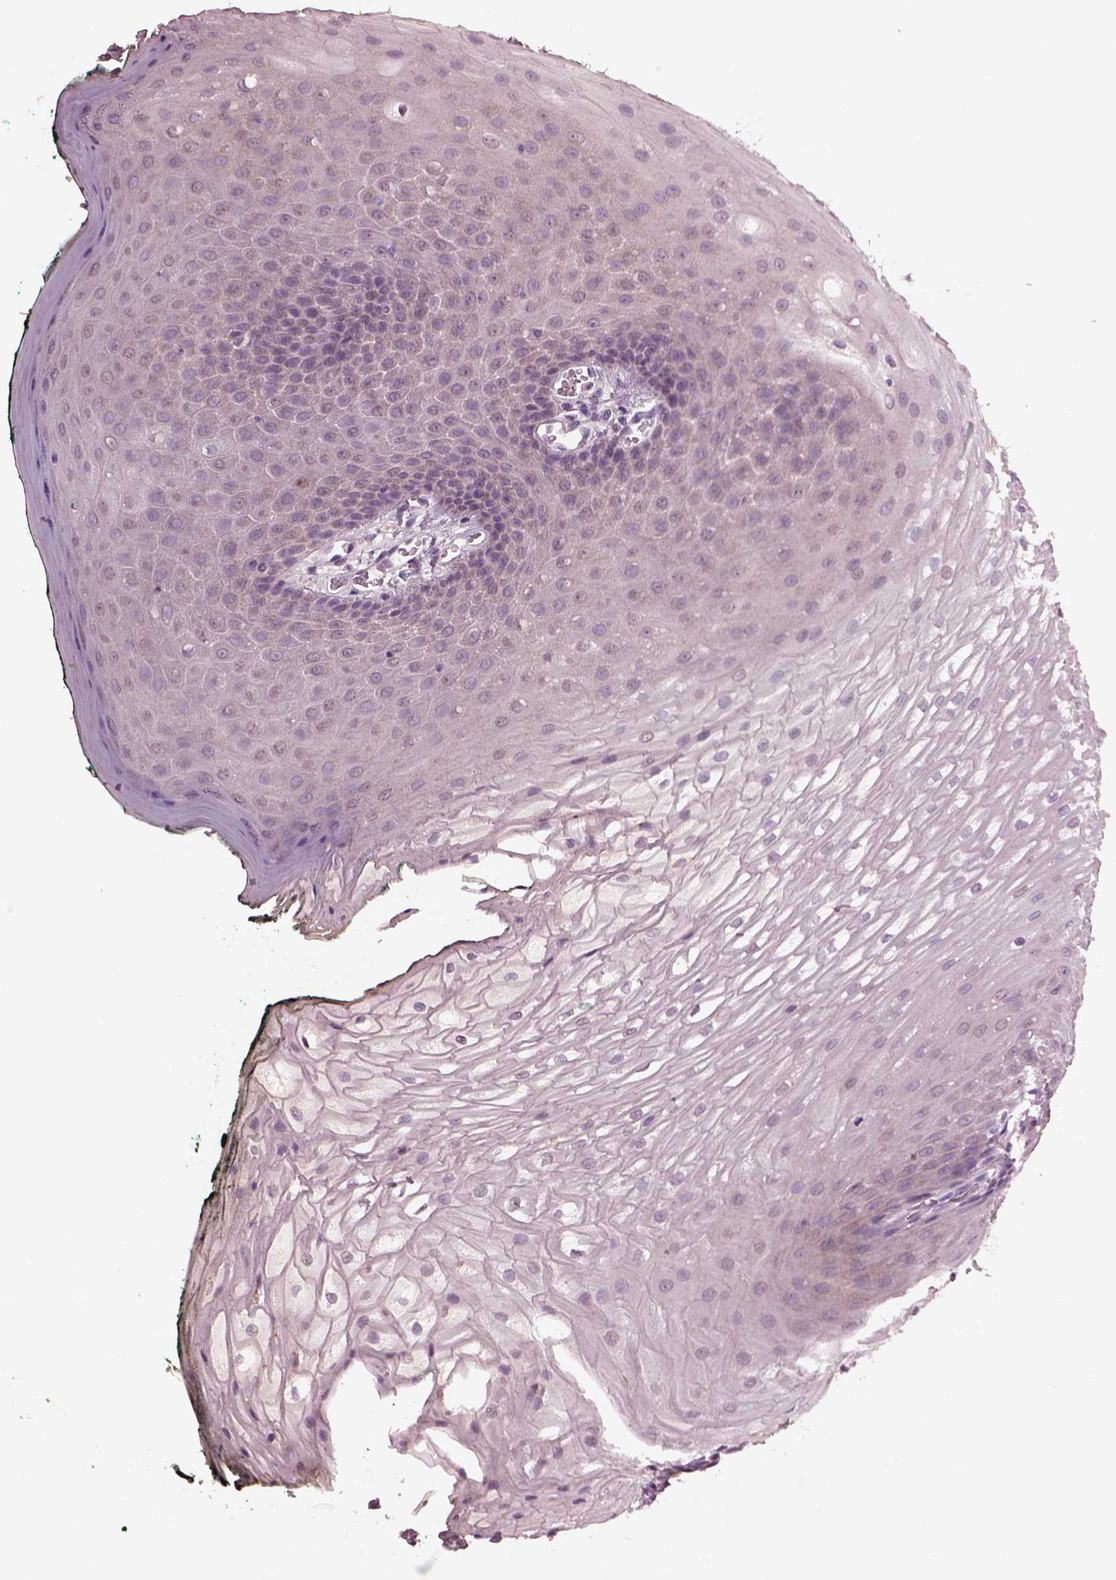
{"staining": {"intensity": "negative", "quantity": "none", "location": "none"}, "tissue": "oral mucosa", "cell_type": "Squamous epithelial cells", "image_type": "normal", "snomed": [{"axis": "morphology", "description": "Normal tissue, NOS"}, {"axis": "topography", "description": "Oral tissue"}, {"axis": "topography", "description": "Head-Neck"}], "caption": "This is an IHC photomicrograph of unremarkable oral mucosa. There is no staining in squamous epithelial cells.", "gene": "IL18RAP", "patient": {"sex": "female", "age": 68}}